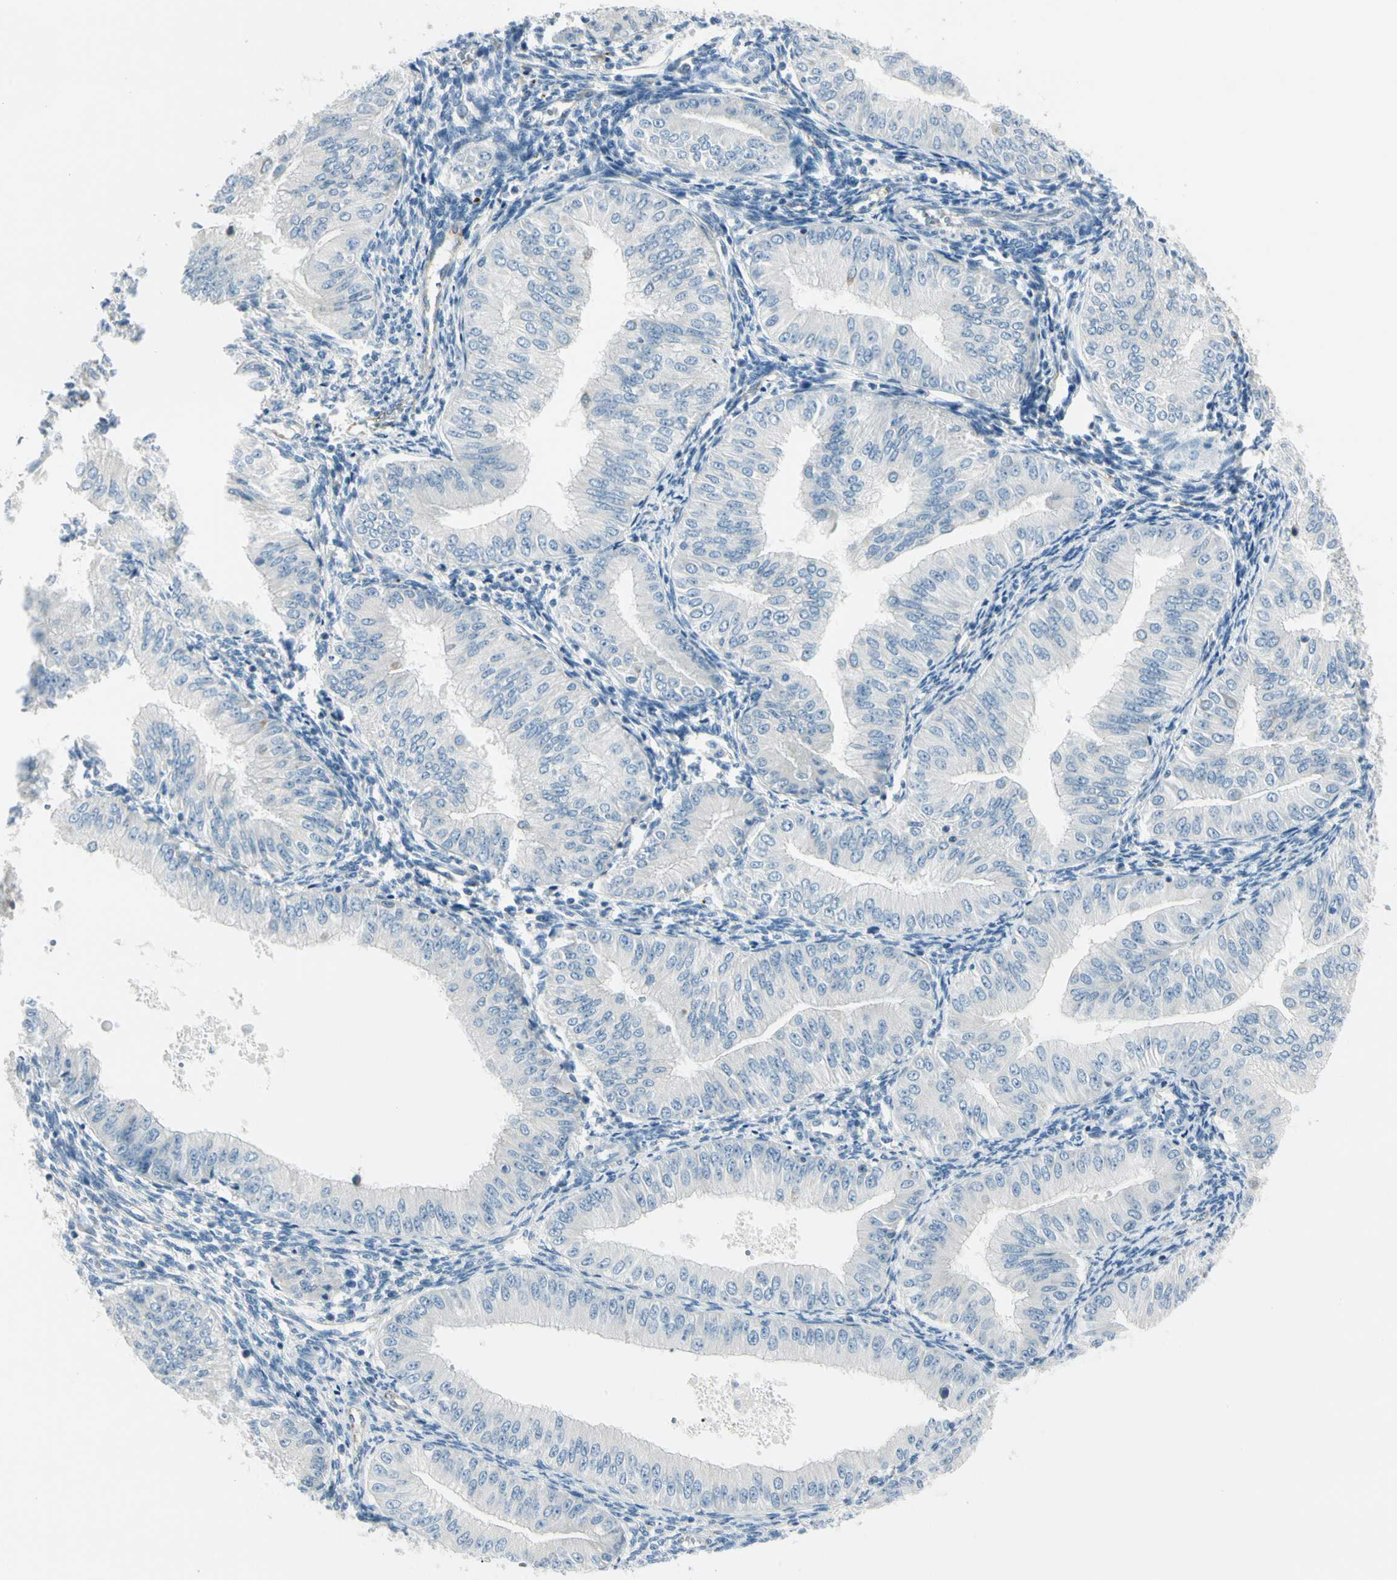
{"staining": {"intensity": "negative", "quantity": "none", "location": "none"}, "tissue": "endometrial cancer", "cell_type": "Tumor cells", "image_type": "cancer", "snomed": [{"axis": "morphology", "description": "Normal tissue, NOS"}, {"axis": "morphology", "description": "Adenocarcinoma, NOS"}, {"axis": "topography", "description": "Endometrium"}], "caption": "IHC of human endometrial adenocarcinoma reveals no staining in tumor cells. (DAB immunohistochemistry, high magnification).", "gene": "SLC6A15", "patient": {"sex": "female", "age": 53}}